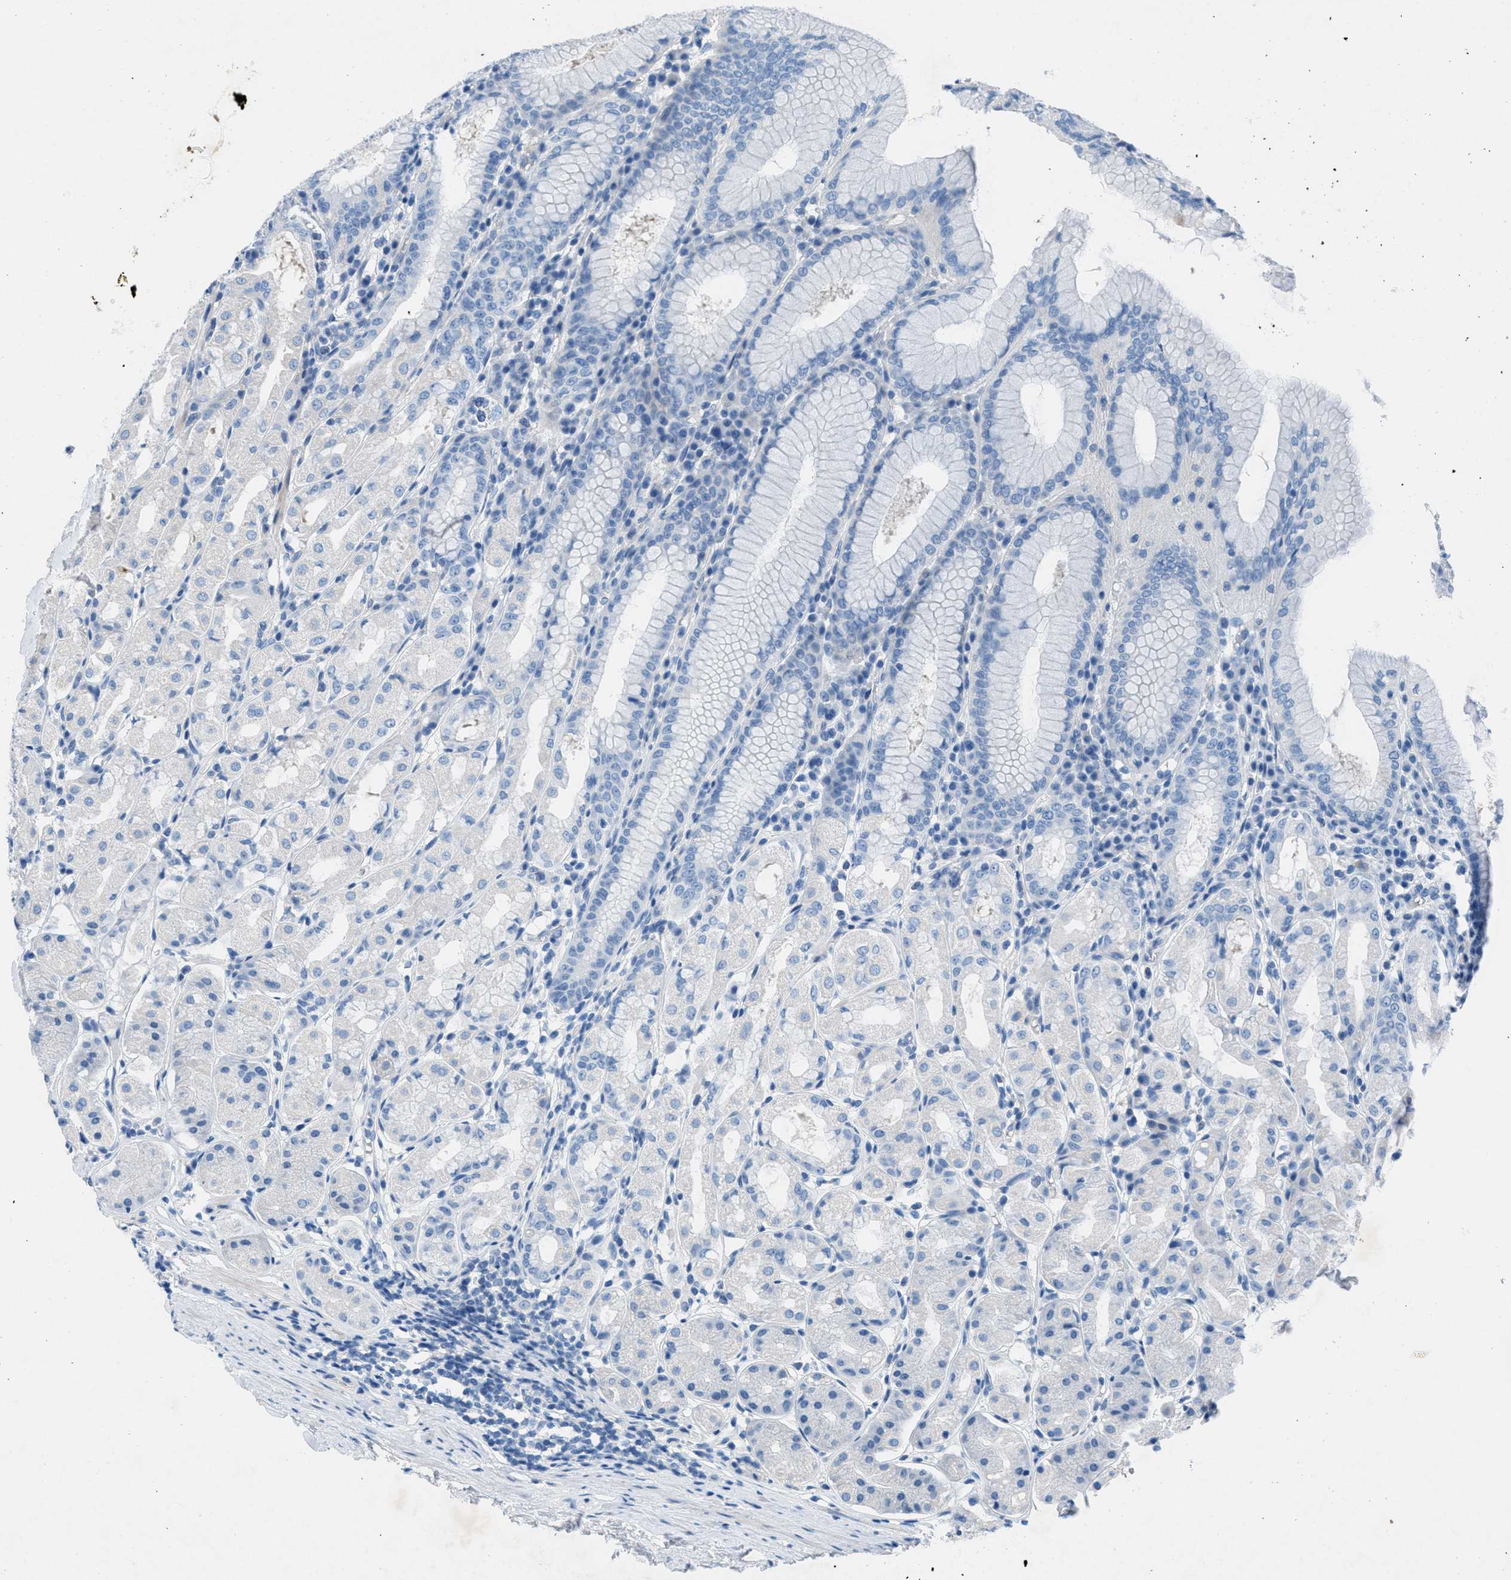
{"staining": {"intensity": "weak", "quantity": "<25%", "location": "cytoplasmic/membranous"}, "tissue": "stomach", "cell_type": "Glandular cells", "image_type": "normal", "snomed": [{"axis": "morphology", "description": "Normal tissue, NOS"}, {"axis": "topography", "description": "Stomach"}, {"axis": "topography", "description": "Stomach, lower"}], "caption": "The photomicrograph reveals no staining of glandular cells in normal stomach.", "gene": "GALNT17", "patient": {"sex": "female", "age": 56}}